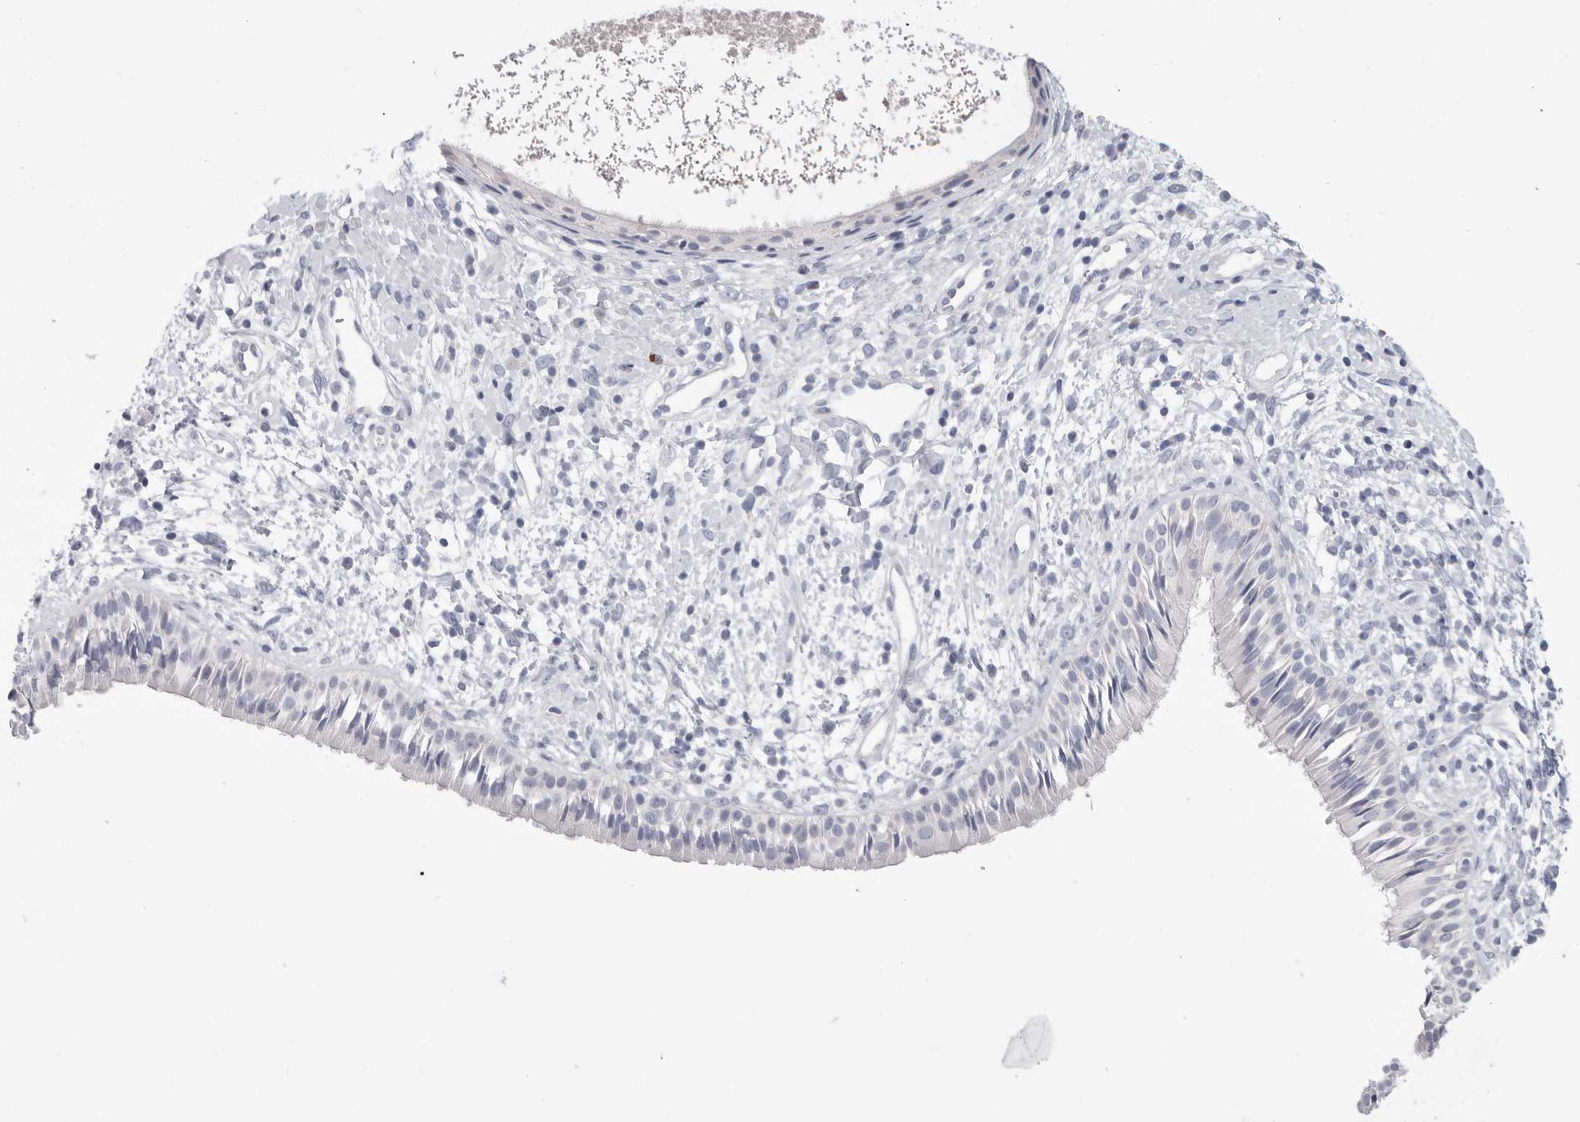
{"staining": {"intensity": "negative", "quantity": "none", "location": "none"}, "tissue": "nasopharynx", "cell_type": "Respiratory epithelial cells", "image_type": "normal", "snomed": [{"axis": "morphology", "description": "Normal tissue, NOS"}, {"axis": "topography", "description": "Nasopharynx"}], "caption": "DAB (3,3'-diaminobenzidine) immunohistochemical staining of normal human nasopharynx exhibits no significant staining in respiratory epithelial cells. (Immunohistochemistry, brightfield microscopy, high magnification).", "gene": "CAMK2B", "patient": {"sex": "male", "age": 22}}